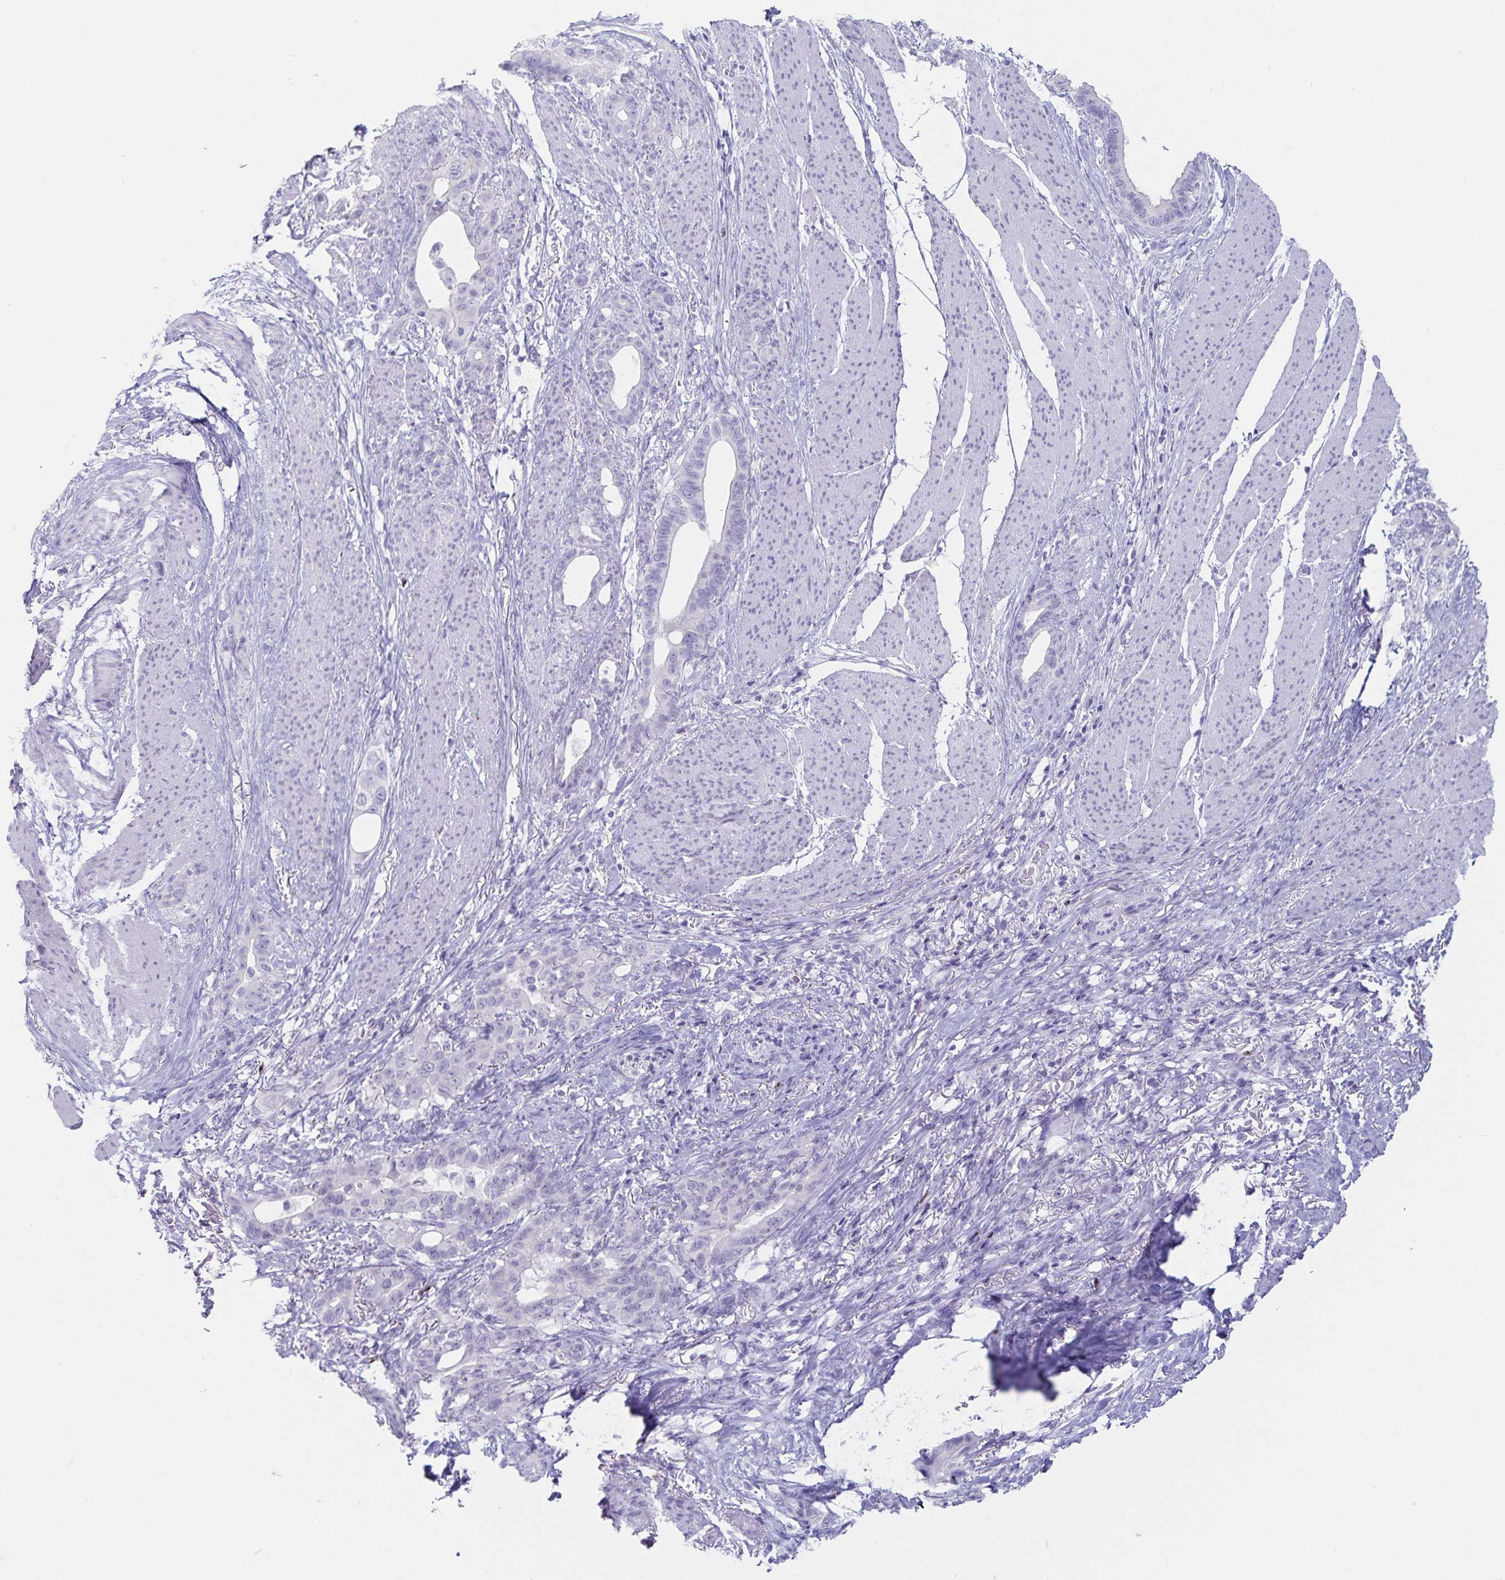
{"staining": {"intensity": "negative", "quantity": "none", "location": "none"}, "tissue": "stomach cancer", "cell_type": "Tumor cells", "image_type": "cancer", "snomed": [{"axis": "morphology", "description": "Normal tissue, NOS"}, {"axis": "morphology", "description": "Adenocarcinoma, NOS"}, {"axis": "topography", "description": "Esophagus"}, {"axis": "topography", "description": "Stomach, upper"}], "caption": "High power microscopy image of an immunohistochemistry (IHC) photomicrograph of stomach adenocarcinoma, revealing no significant staining in tumor cells. Brightfield microscopy of immunohistochemistry stained with DAB (brown) and hematoxylin (blue), captured at high magnification.", "gene": "GNLY", "patient": {"sex": "male", "age": 62}}